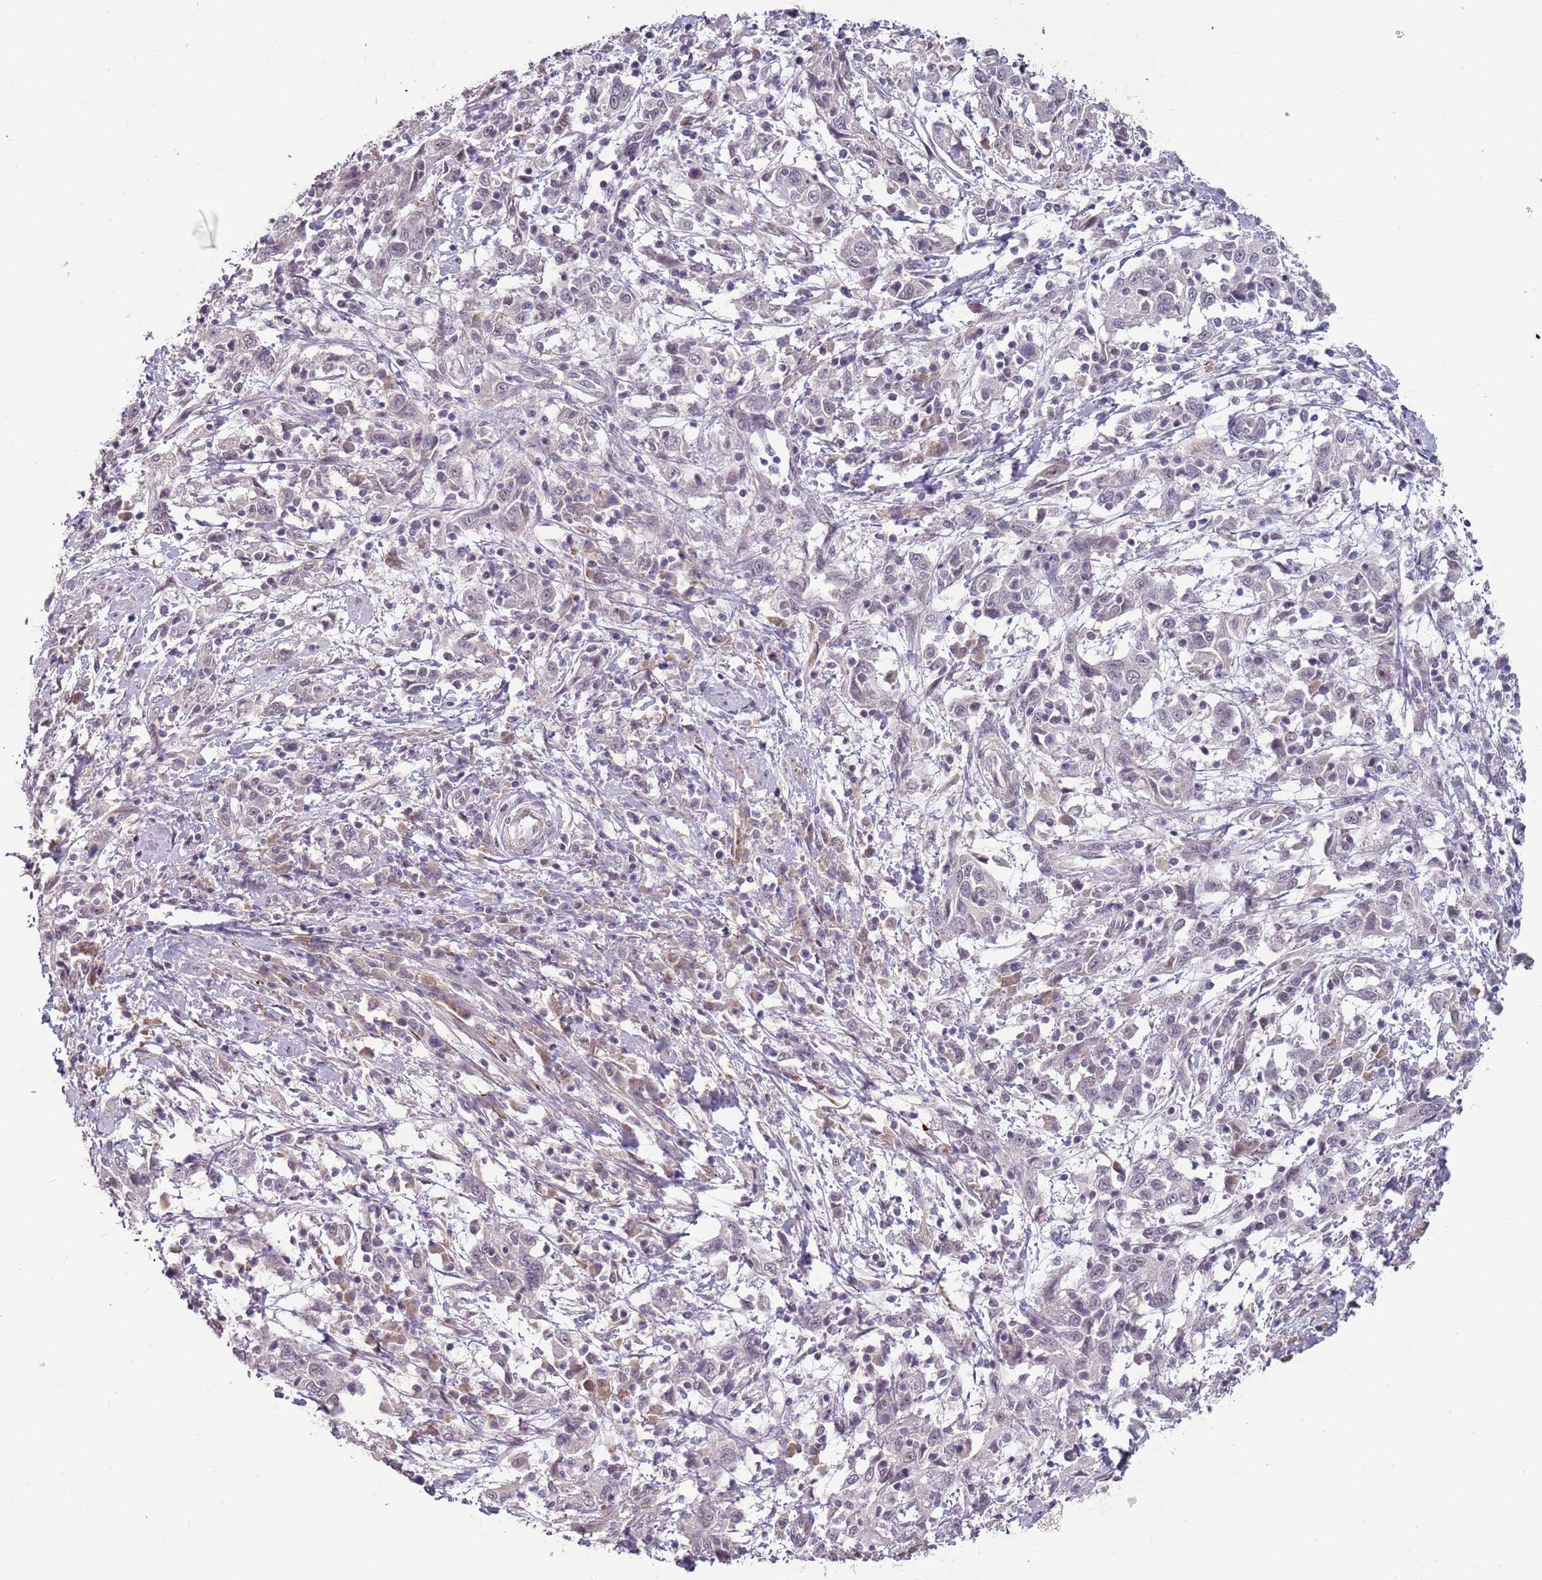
{"staining": {"intensity": "negative", "quantity": "none", "location": "none"}, "tissue": "cervical cancer", "cell_type": "Tumor cells", "image_type": "cancer", "snomed": [{"axis": "morphology", "description": "Squamous cell carcinoma, NOS"}, {"axis": "topography", "description": "Cervix"}], "caption": "This micrograph is of squamous cell carcinoma (cervical) stained with immunohistochemistry (IHC) to label a protein in brown with the nuclei are counter-stained blue. There is no positivity in tumor cells.", "gene": "NBPF3", "patient": {"sex": "female", "age": 46}}